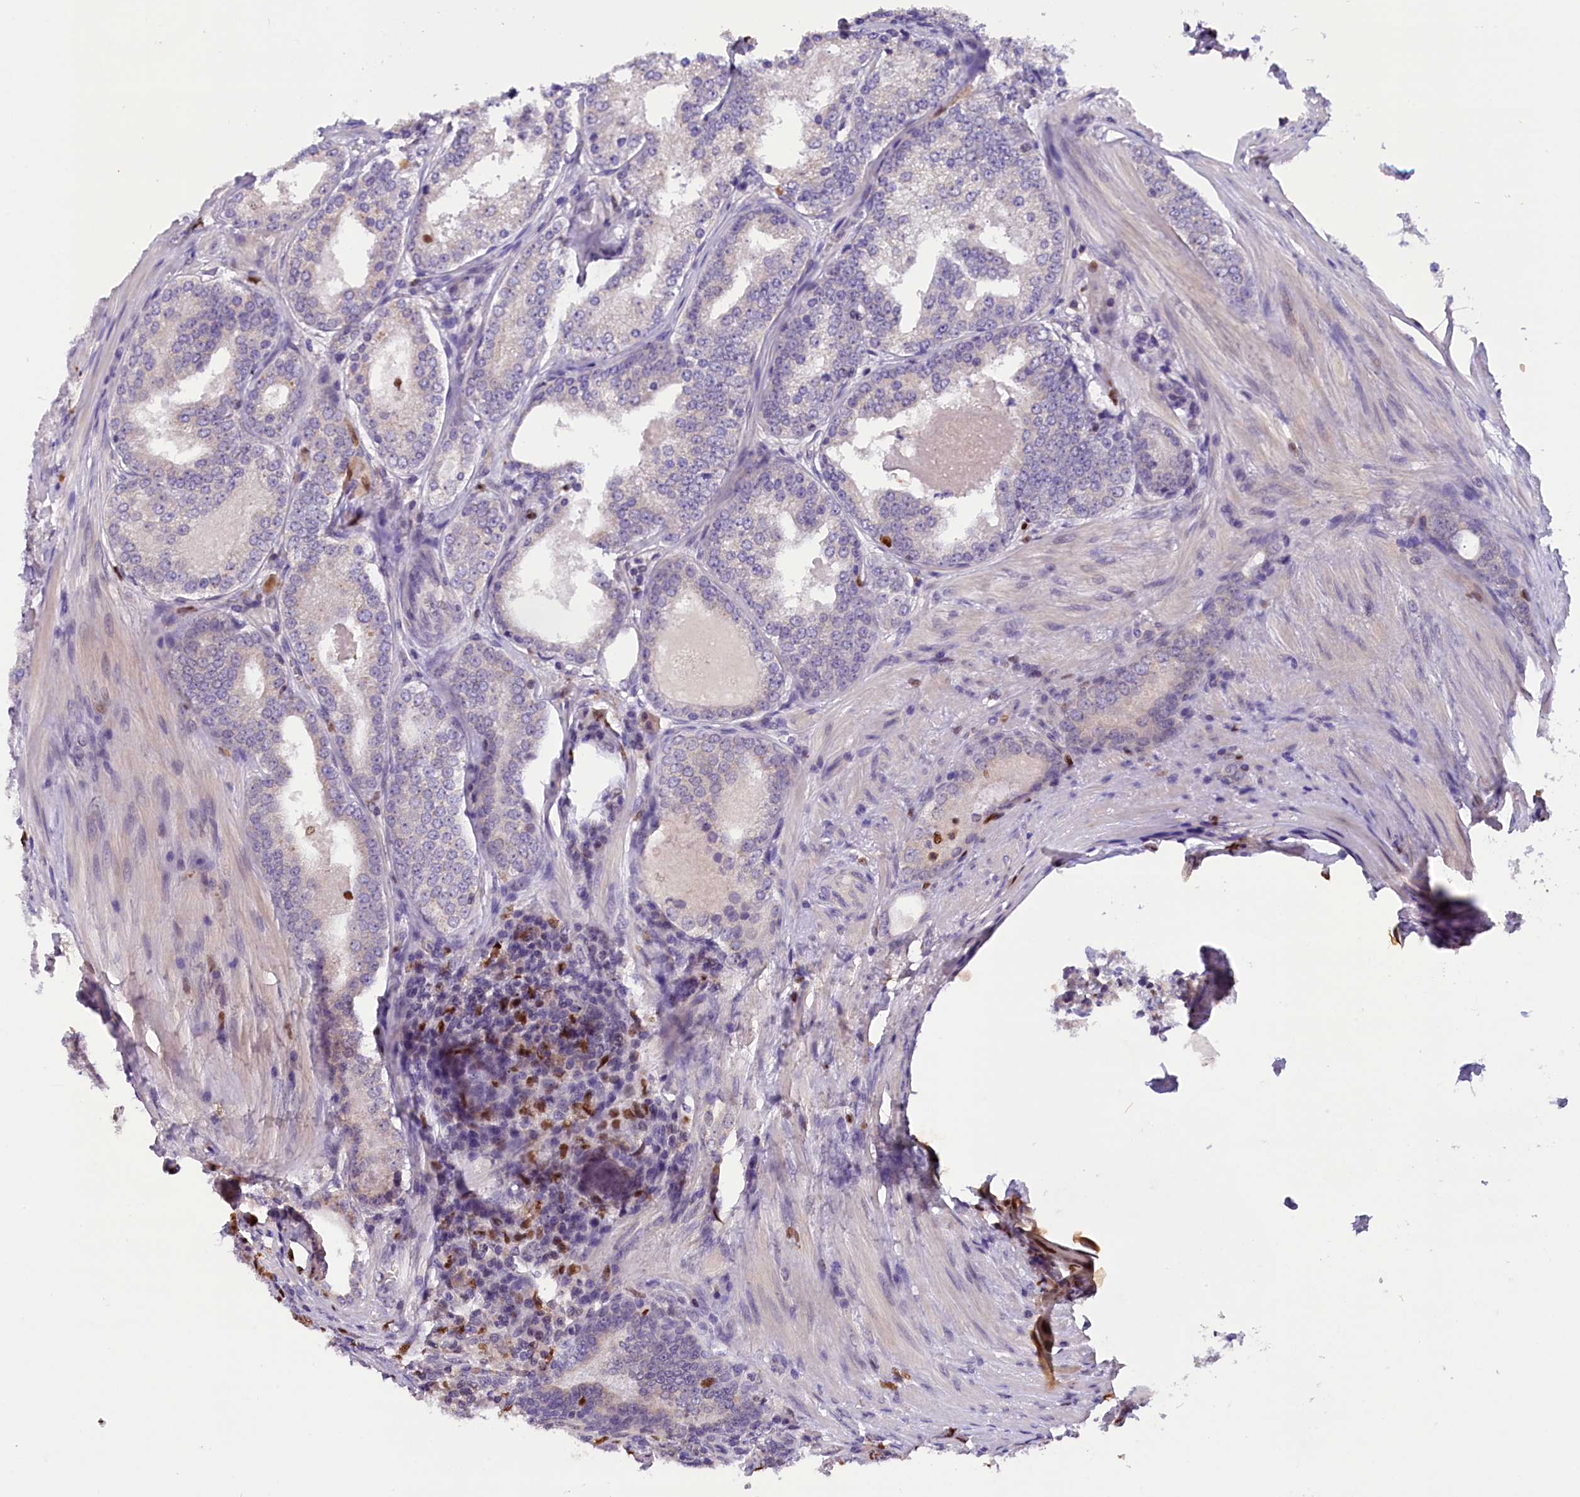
{"staining": {"intensity": "negative", "quantity": "none", "location": "none"}, "tissue": "prostate cancer", "cell_type": "Tumor cells", "image_type": "cancer", "snomed": [{"axis": "morphology", "description": "Adenocarcinoma, Low grade"}, {"axis": "topography", "description": "Prostate"}], "caption": "Immunohistochemistry (IHC) histopathology image of neoplastic tissue: prostate low-grade adenocarcinoma stained with DAB (3,3'-diaminobenzidine) displays no significant protein expression in tumor cells. (DAB immunohistochemistry with hematoxylin counter stain).", "gene": "BTBD9", "patient": {"sex": "male", "age": 68}}